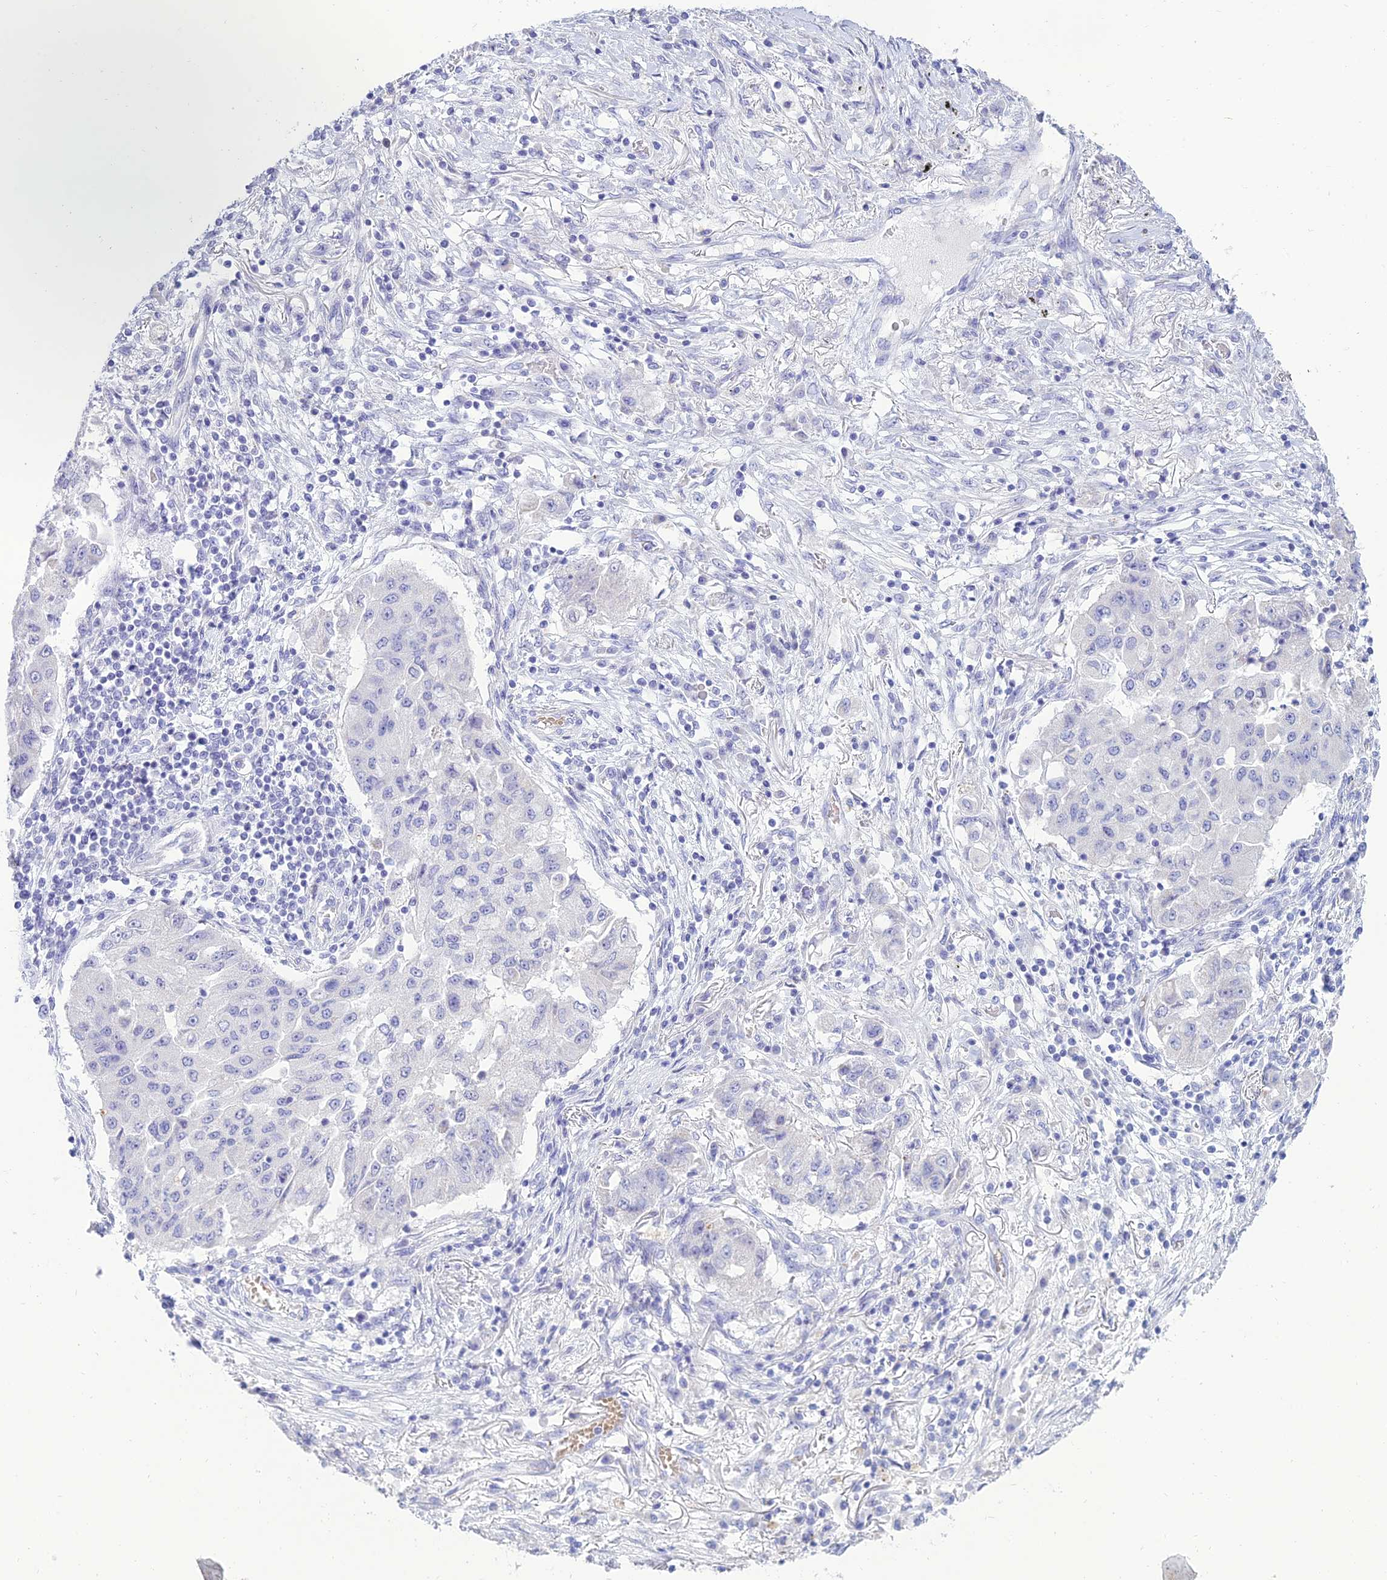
{"staining": {"intensity": "negative", "quantity": "none", "location": "none"}, "tissue": "lung cancer", "cell_type": "Tumor cells", "image_type": "cancer", "snomed": [{"axis": "morphology", "description": "Squamous cell carcinoma, NOS"}, {"axis": "topography", "description": "Lung"}], "caption": "Protein analysis of squamous cell carcinoma (lung) reveals no significant positivity in tumor cells. The staining is performed using DAB brown chromogen with nuclei counter-stained in using hematoxylin.", "gene": "MAL2", "patient": {"sex": "male", "age": 74}}